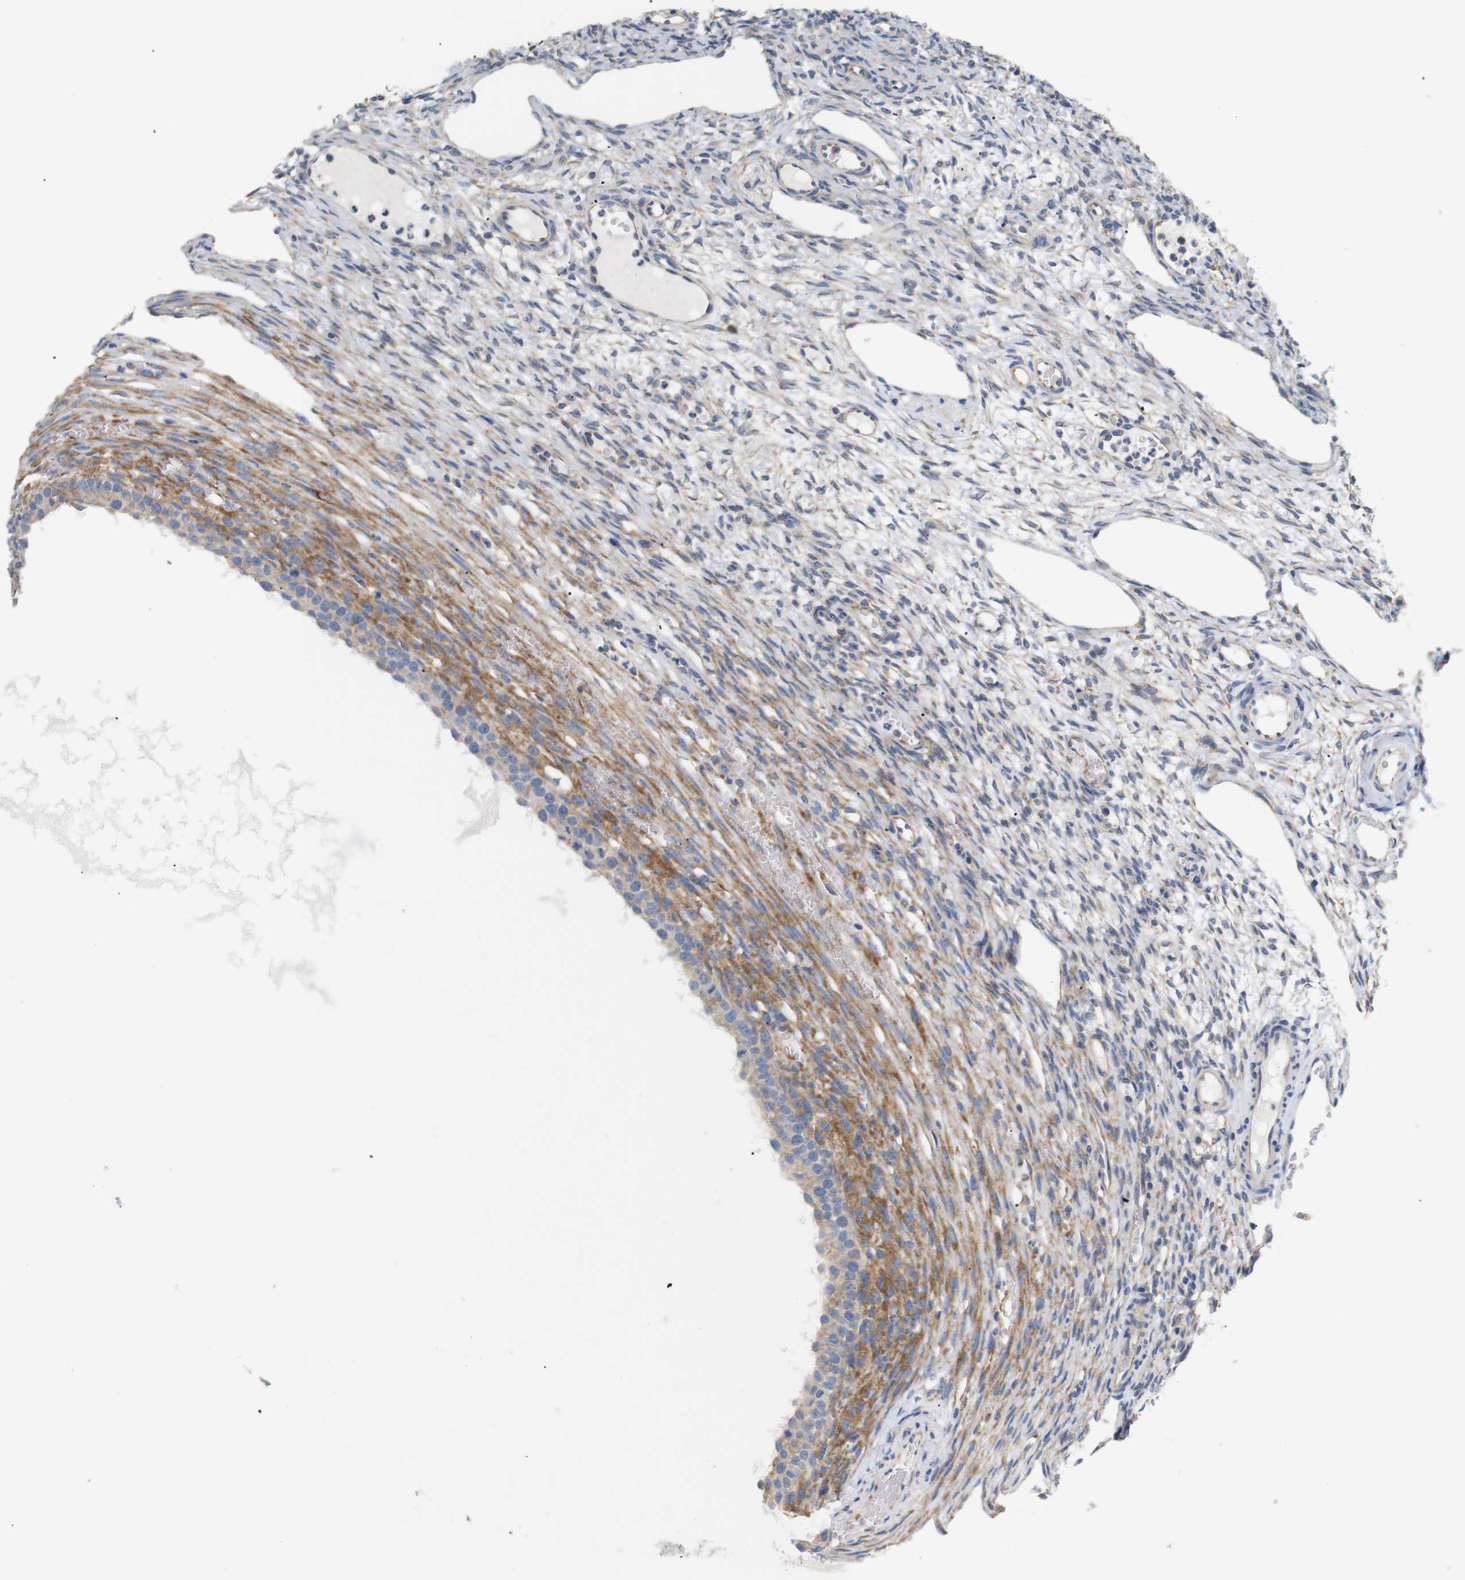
{"staining": {"intensity": "weak", "quantity": ">75%", "location": "cytoplasmic/membranous"}, "tissue": "ovary", "cell_type": "Follicle cells", "image_type": "normal", "snomed": [{"axis": "morphology", "description": "Normal tissue, NOS"}, {"axis": "topography", "description": "Ovary"}], "caption": "This is a micrograph of immunohistochemistry (IHC) staining of normal ovary, which shows weak expression in the cytoplasmic/membranous of follicle cells.", "gene": "TRIM5", "patient": {"sex": "female", "age": 33}}